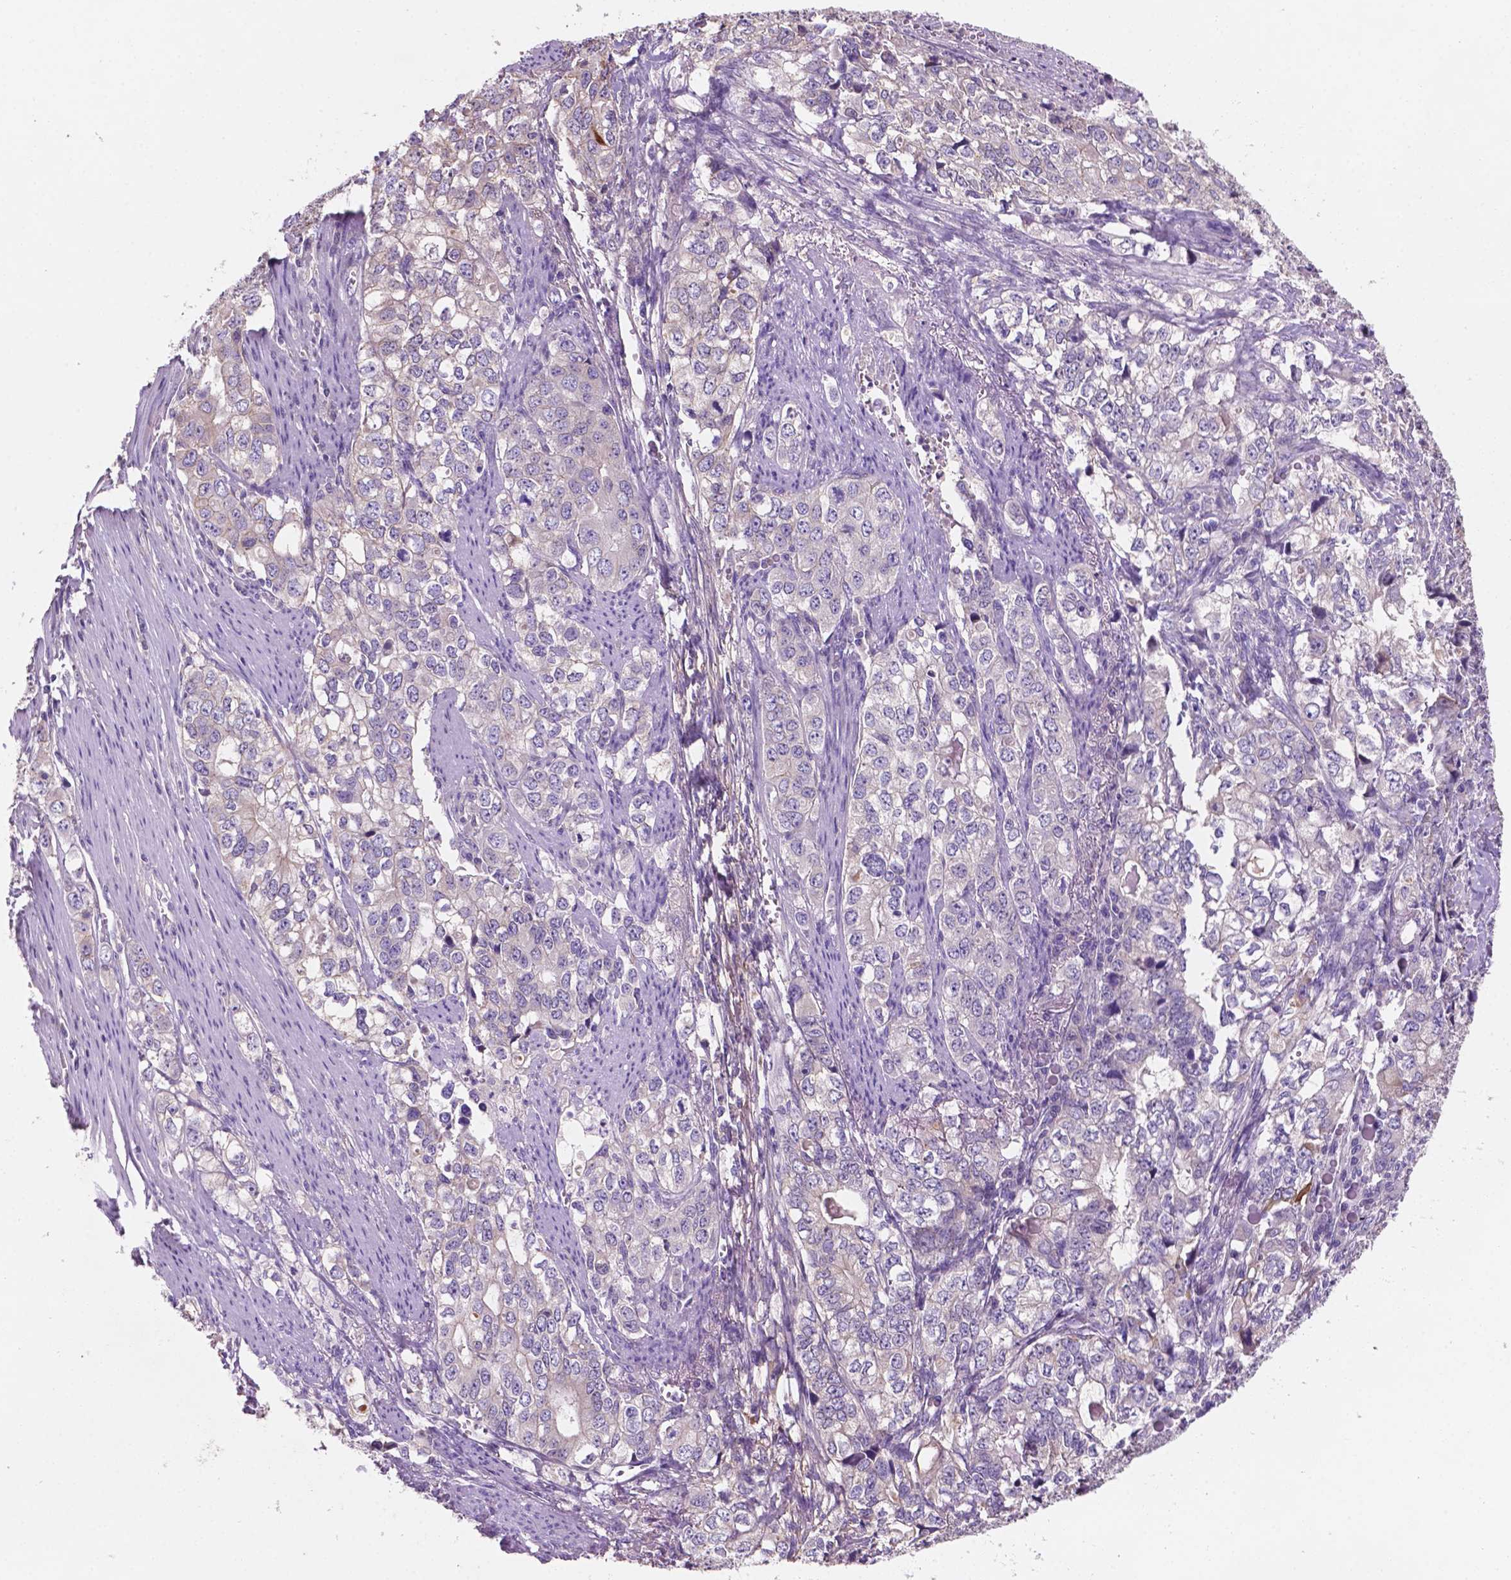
{"staining": {"intensity": "negative", "quantity": "none", "location": "none"}, "tissue": "stomach cancer", "cell_type": "Tumor cells", "image_type": "cancer", "snomed": [{"axis": "morphology", "description": "Adenocarcinoma, NOS"}, {"axis": "topography", "description": "Stomach, lower"}], "caption": "Micrograph shows no protein staining in tumor cells of stomach adenocarcinoma tissue.", "gene": "MKRN2OS", "patient": {"sex": "female", "age": 72}}